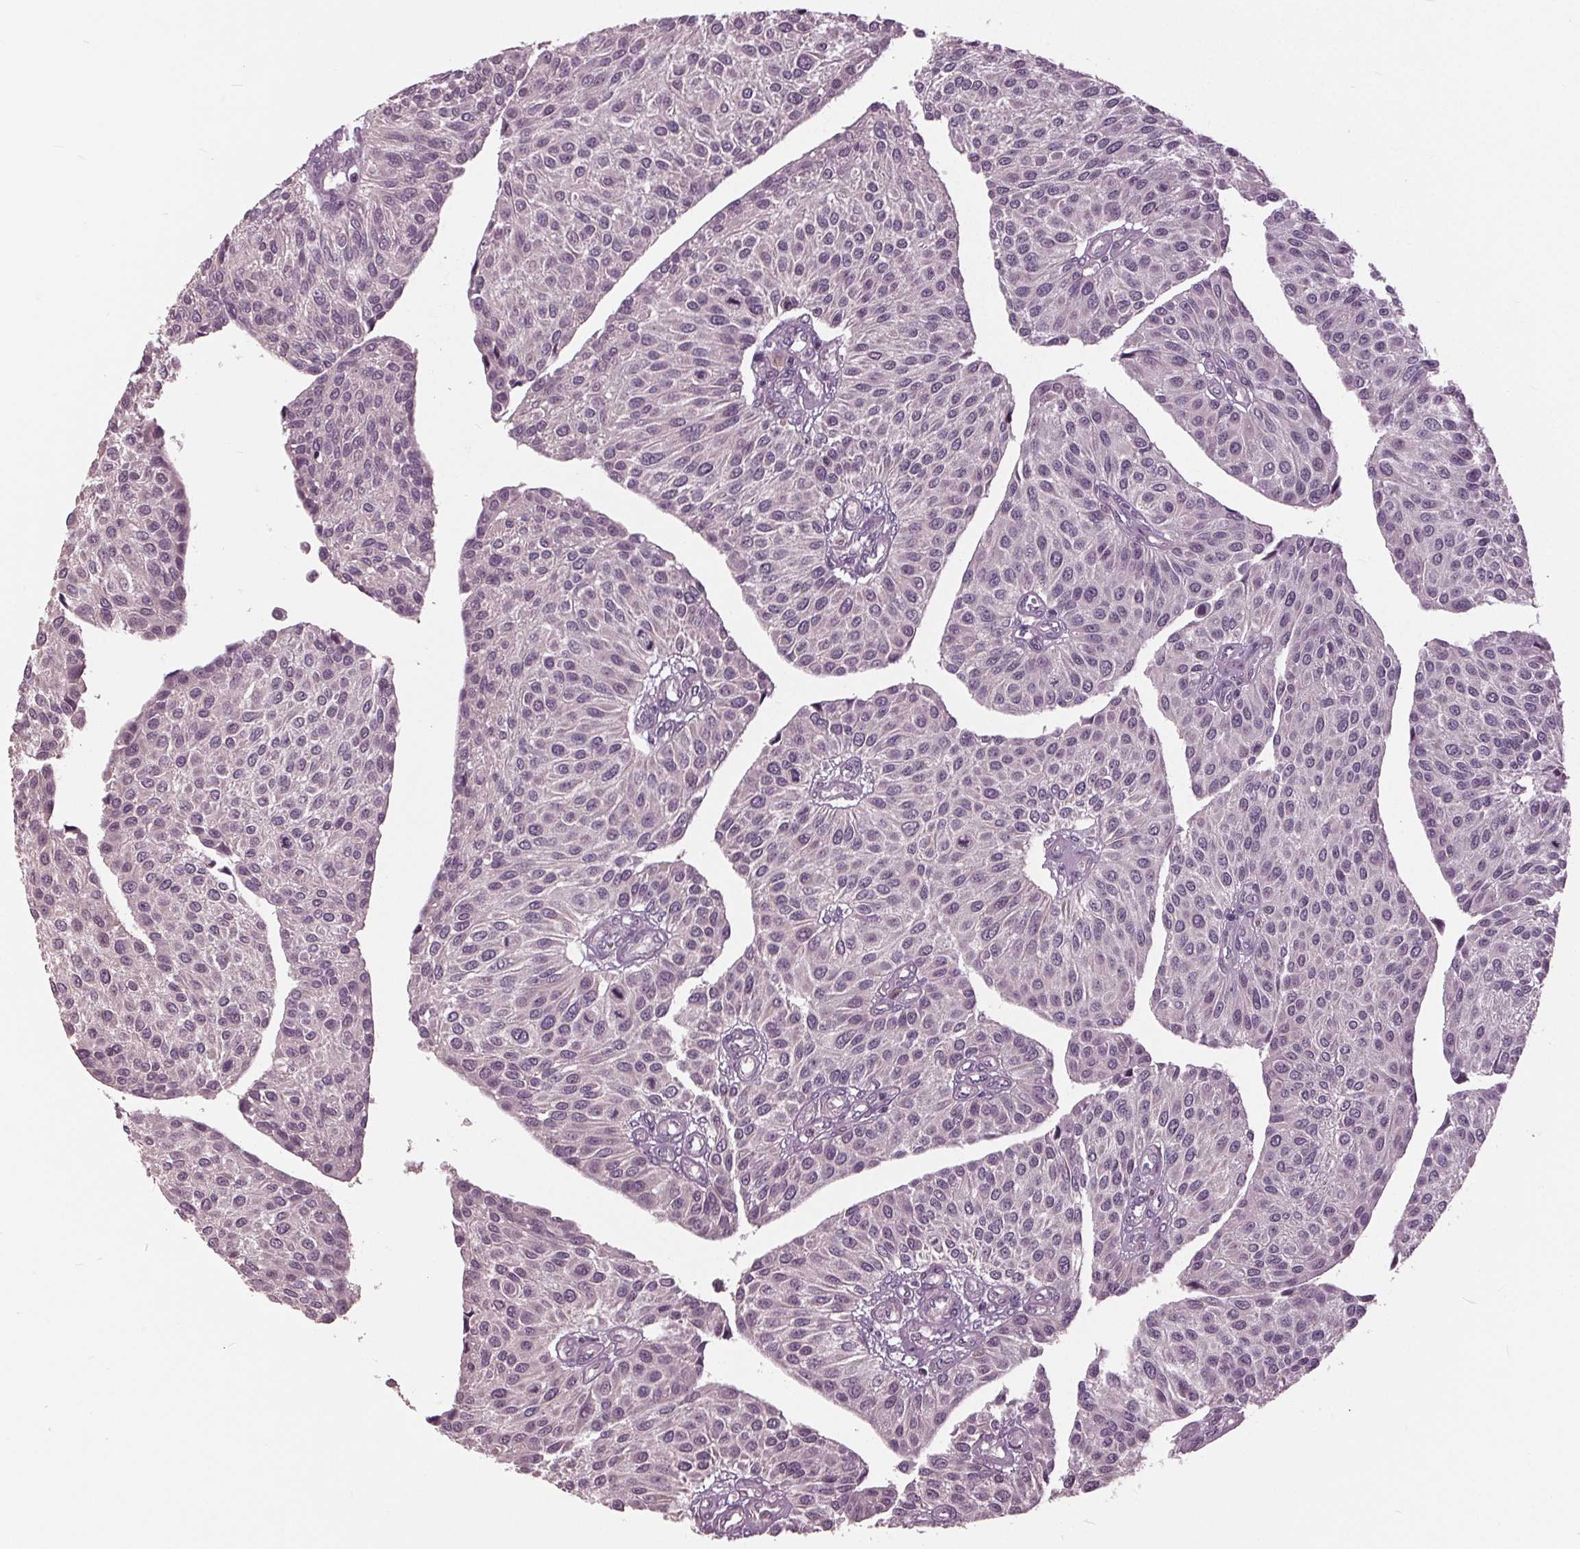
{"staining": {"intensity": "negative", "quantity": "none", "location": "none"}, "tissue": "urothelial cancer", "cell_type": "Tumor cells", "image_type": "cancer", "snomed": [{"axis": "morphology", "description": "Urothelial carcinoma, NOS"}, {"axis": "topography", "description": "Urinary bladder"}], "caption": "Urothelial cancer was stained to show a protein in brown. There is no significant positivity in tumor cells.", "gene": "SIGLEC6", "patient": {"sex": "male", "age": 55}}